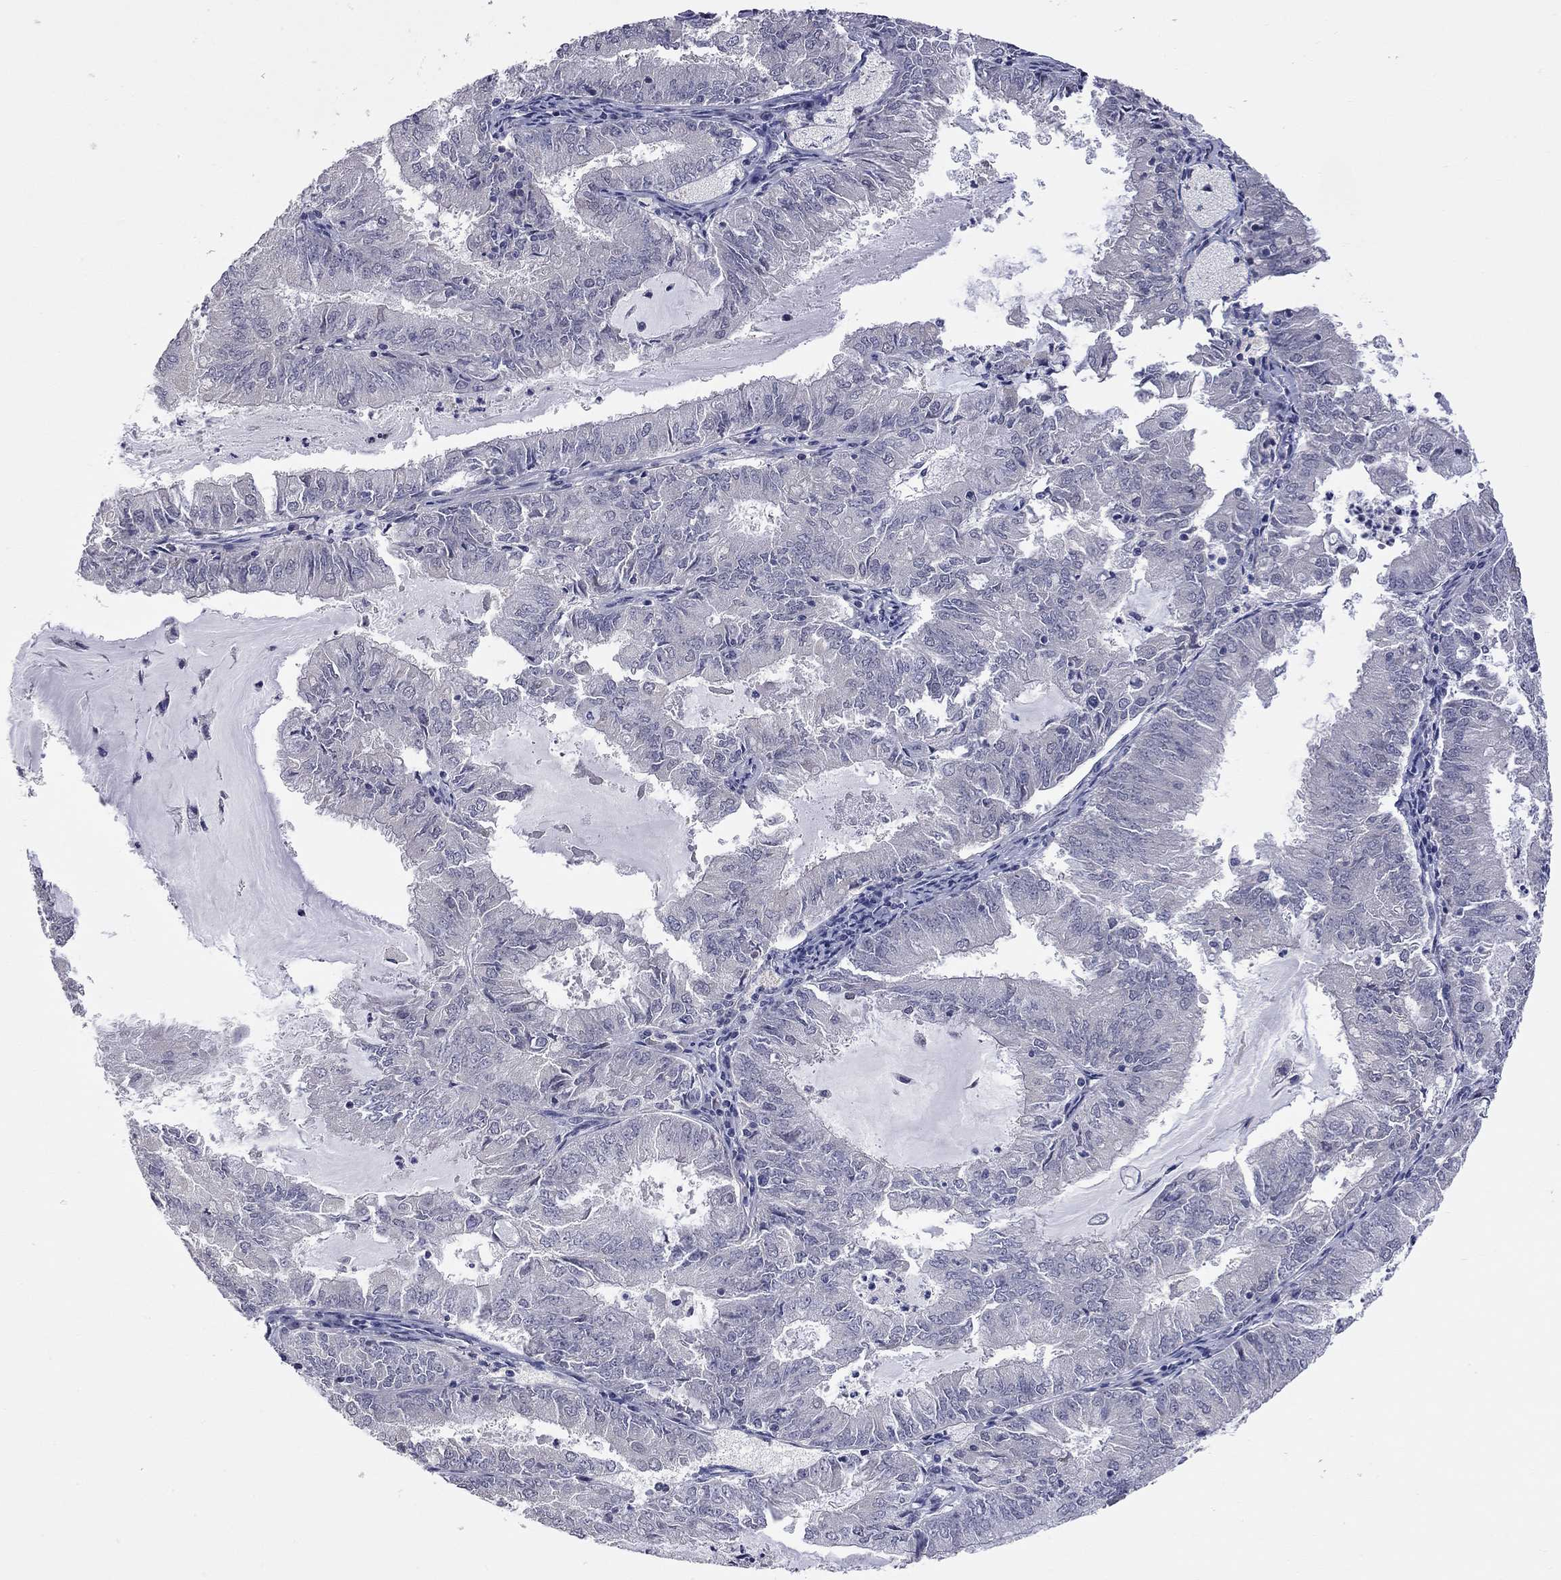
{"staining": {"intensity": "negative", "quantity": "none", "location": "none"}, "tissue": "endometrial cancer", "cell_type": "Tumor cells", "image_type": "cancer", "snomed": [{"axis": "morphology", "description": "Adenocarcinoma, NOS"}, {"axis": "topography", "description": "Endometrium"}], "caption": "An immunohistochemistry photomicrograph of endometrial cancer (adenocarcinoma) is shown. There is no staining in tumor cells of endometrial cancer (adenocarcinoma).", "gene": "FABP12", "patient": {"sex": "female", "age": 57}}